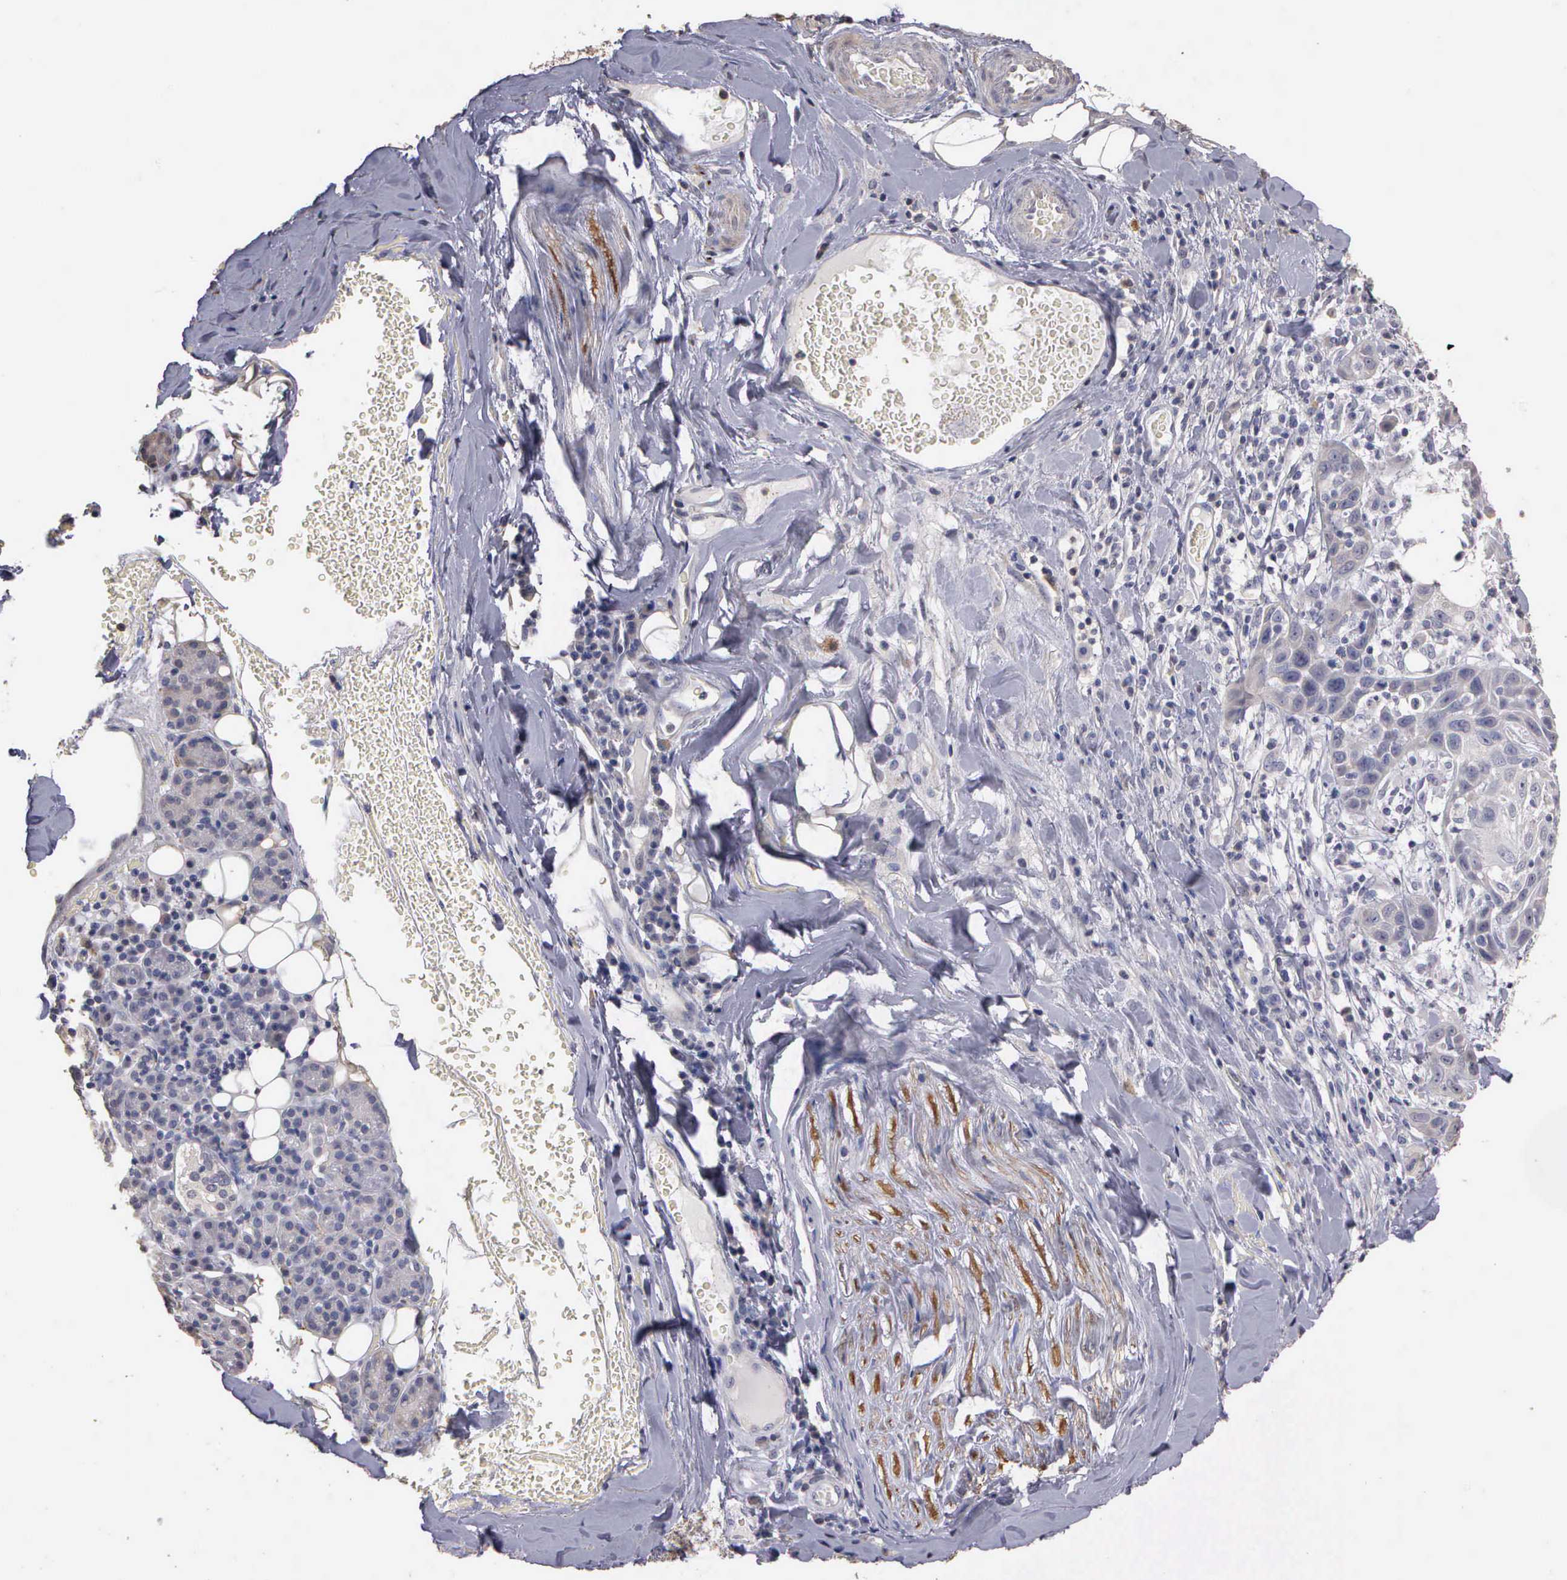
{"staining": {"intensity": "negative", "quantity": "none", "location": "none"}, "tissue": "skin cancer", "cell_type": "Tumor cells", "image_type": "cancer", "snomed": [{"axis": "morphology", "description": "Squamous cell carcinoma, NOS"}, {"axis": "topography", "description": "Skin"}], "caption": "A micrograph of skin cancer stained for a protein displays no brown staining in tumor cells.", "gene": "ENO3", "patient": {"sex": "male", "age": 84}}